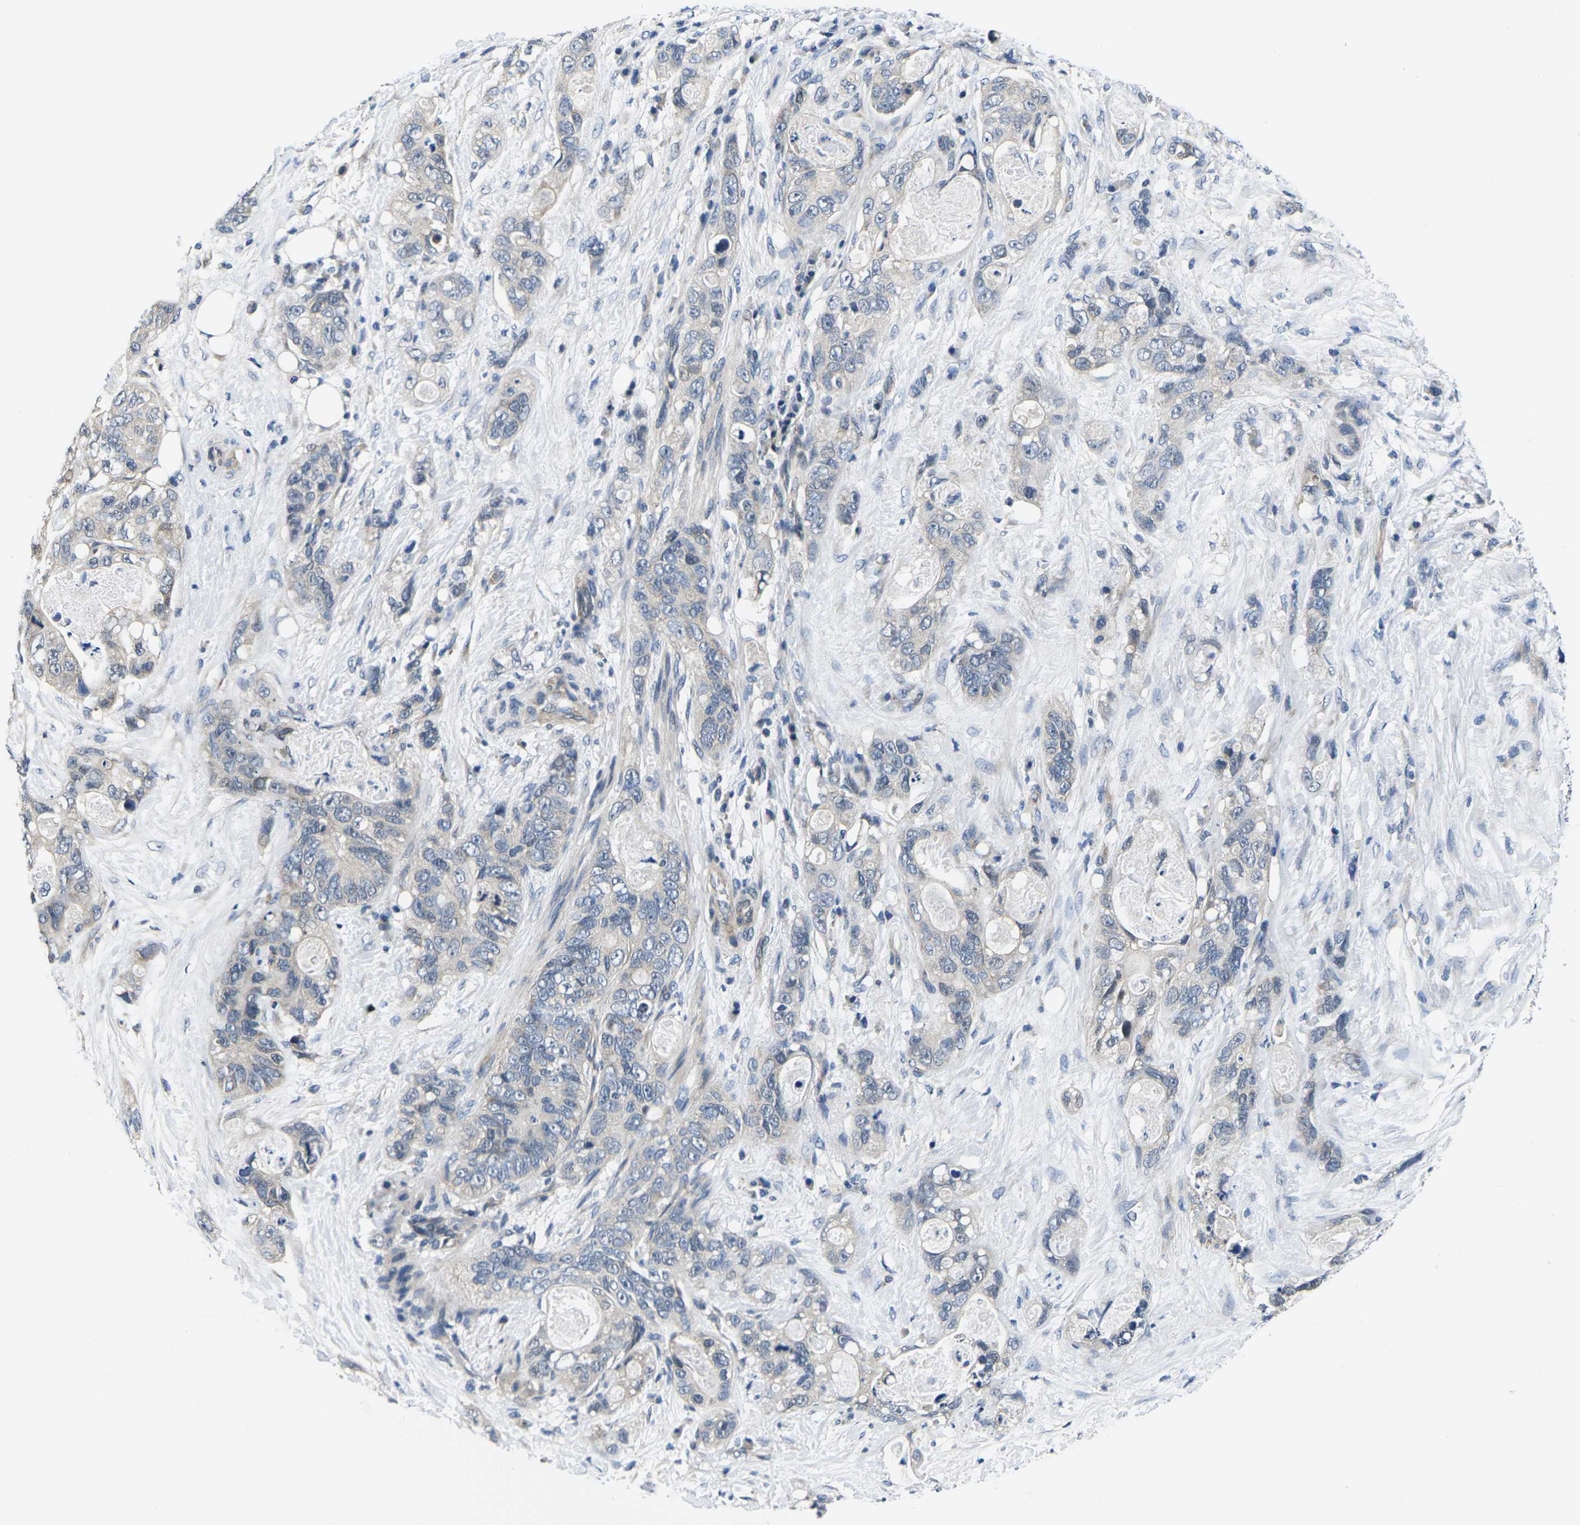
{"staining": {"intensity": "weak", "quantity": "<25%", "location": "cytoplasmic/membranous"}, "tissue": "stomach cancer", "cell_type": "Tumor cells", "image_type": "cancer", "snomed": [{"axis": "morphology", "description": "Adenocarcinoma, NOS"}, {"axis": "topography", "description": "Stomach"}], "caption": "Stomach cancer was stained to show a protein in brown. There is no significant positivity in tumor cells.", "gene": "GSK3B", "patient": {"sex": "female", "age": 89}}